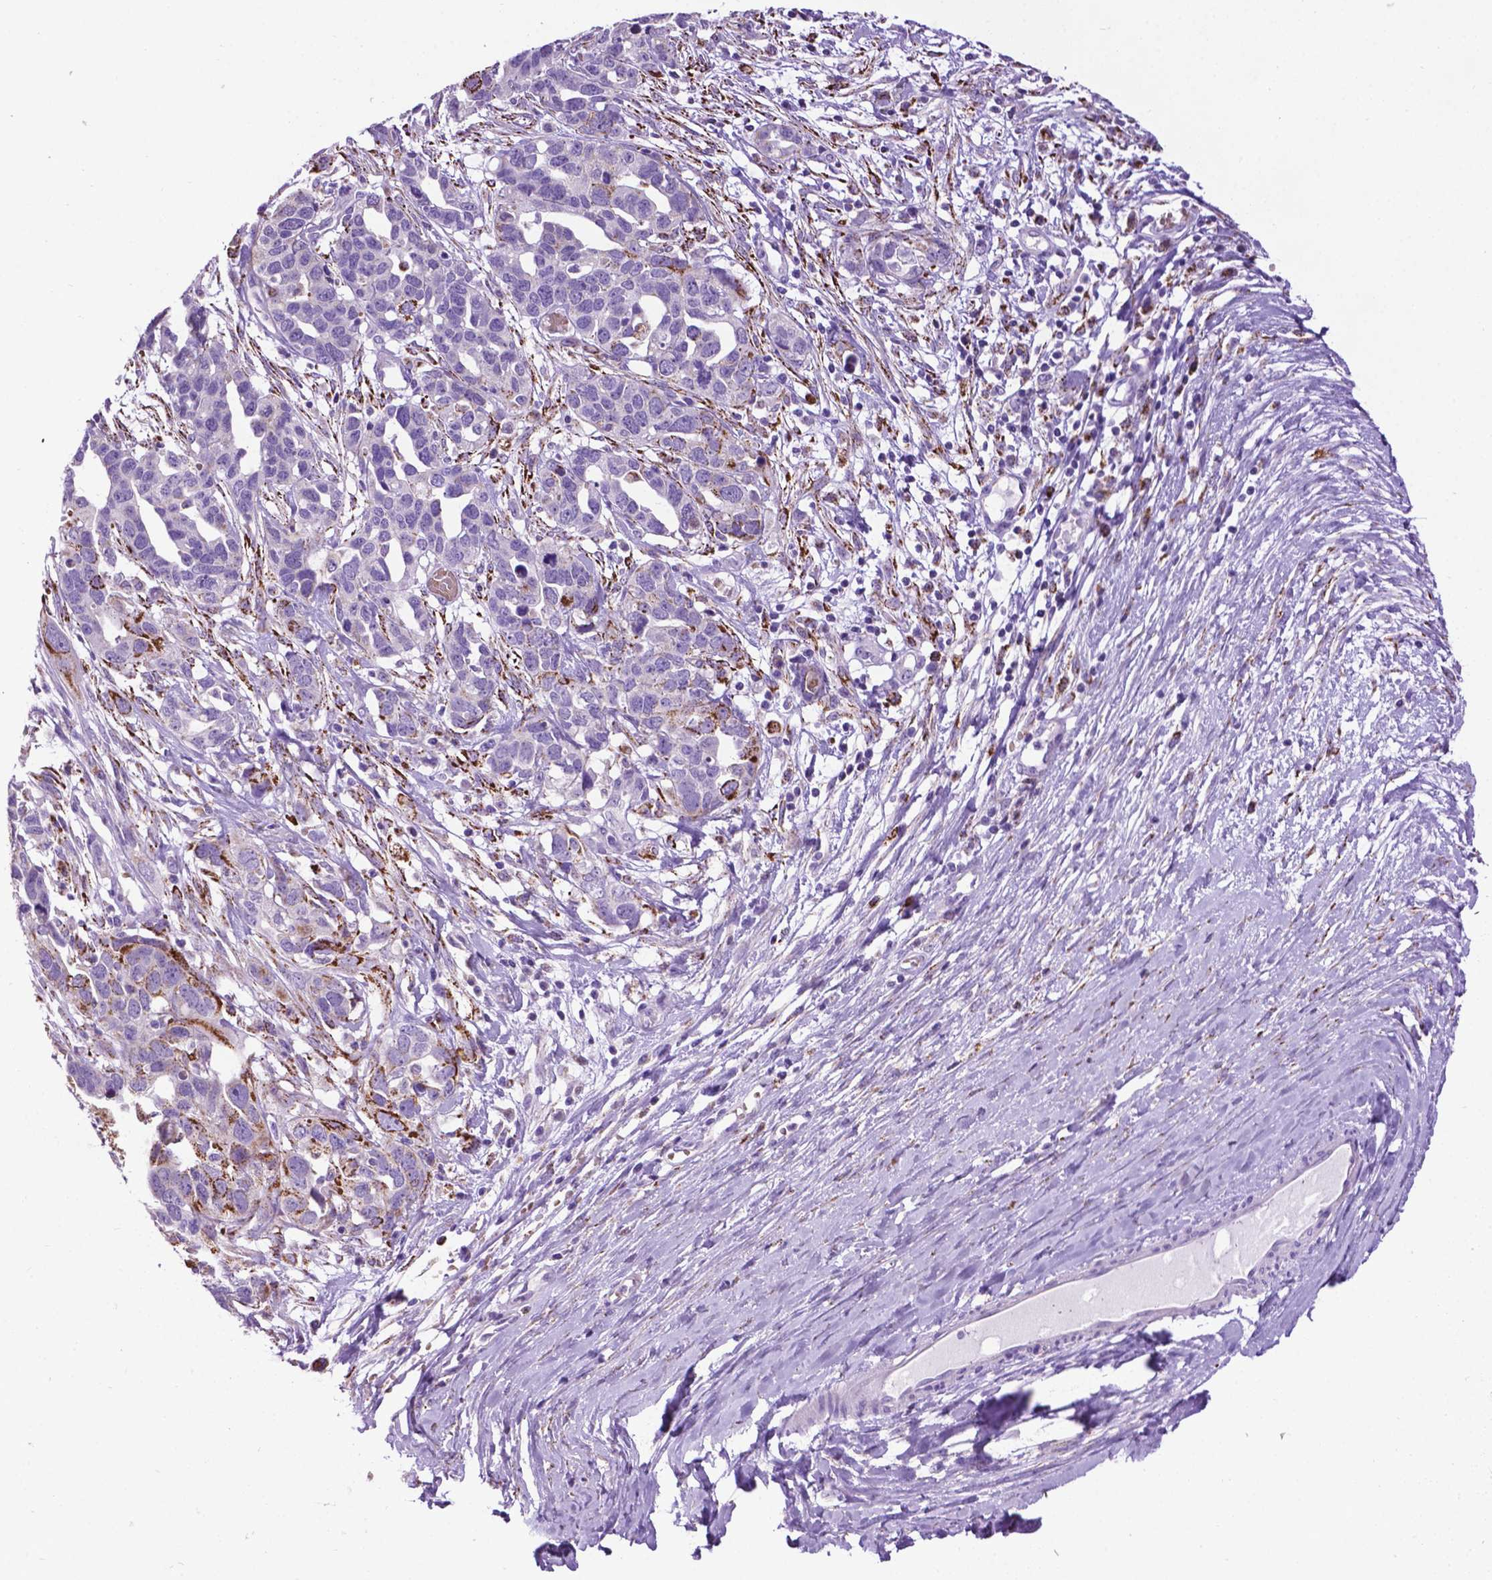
{"staining": {"intensity": "negative", "quantity": "none", "location": "none"}, "tissue": "ovarian cancer", "cell_type": "Tumor cells", "image_type": "cancer", "snomed": [{"axis": "morphology", "description": "Cystadenocarcinoma, serous, NOS"}, {"axis": "topography", "description": "Ovary"}], "caption": "Serous cystadenocarcinoma (ovarian) stained for a protein using immunohistochemistry (IHC) exhibits no positivity tumor cells.", "gene": "TMEM132E", "patient": {"sex": "female", "age": 54}}